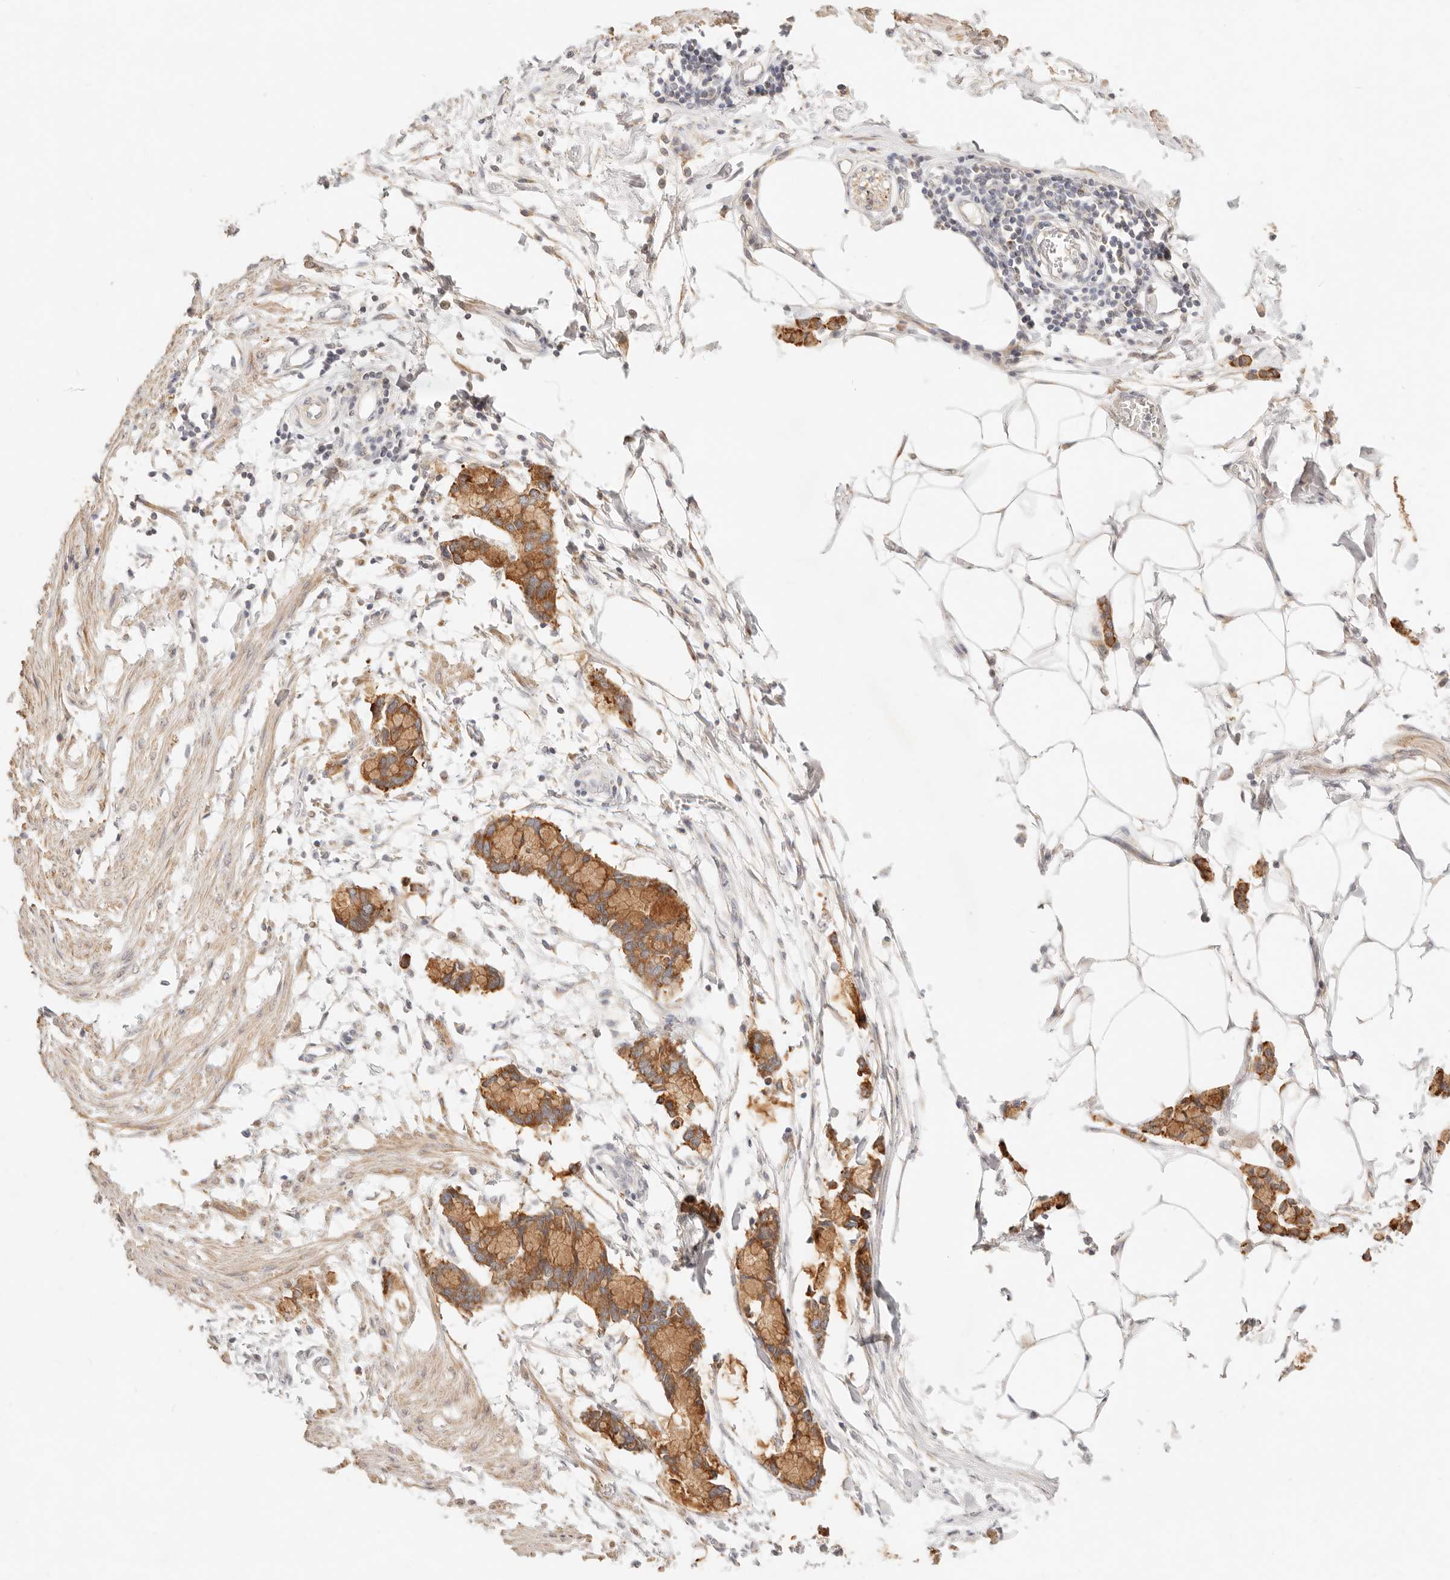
{"staining": {"intensity": "moderate", "quantity": ">75%", "location": "cytoplasmic/membranous"}, "tissue": "smooth muscle", "cell_type": "Smooth muscle cells", "image_type": "normal", "snomed": [{"axis": "morphology", "description": "Normal tissue, NOS"}, {"axis": "morphology", "description": "Adenocarcinoma, NOS"}, {"axis": "topography", "description": "Smooth muscle"}, {"axis": "topography", "description": "Colon"}], "caption": "A histopathology image showing moderate cytoplasmic/membranous staining in approximately >75% of smooth muscle cells in benign smooth muscle, as visualized by brown immunohistochemical staining.", "gene": "RUBCNL", "patient": {"sex": "male", "age": 14}}